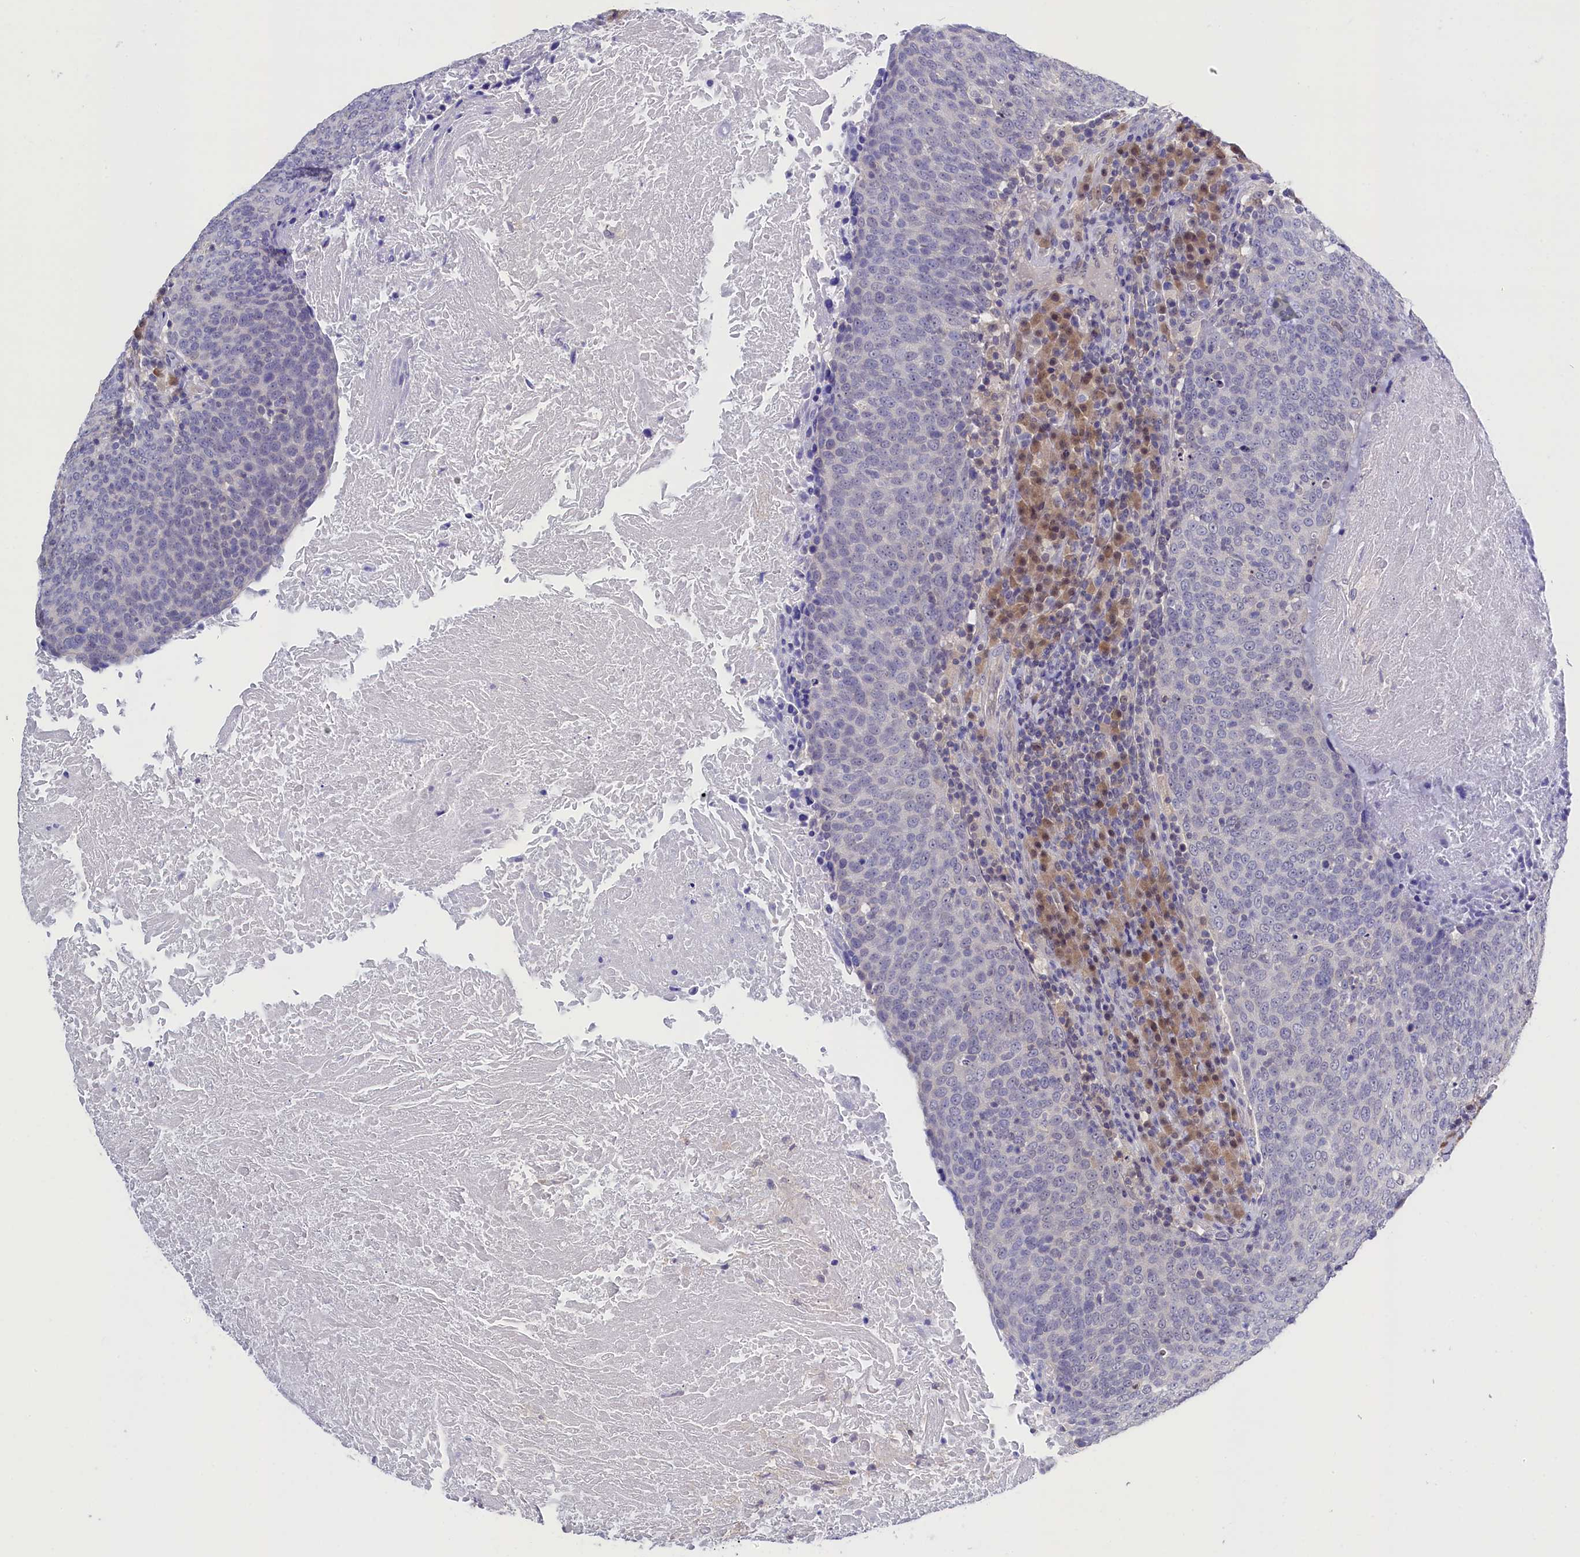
{"staining": {"intensity": "negative", "quantity": "none", "location": "none"}, "tissue": "head and neck cancer", "cell_type": "Tumor cells", "image_type": "cancer", "snomed": [{"axis": "morphology", "description": "Squamous cell carcinoma, NOS"}, {"axis": "morphology", "description": "Squamous cell carcinoma, metastatic, NOS"}, {"axis": "topography", "description": "Lymph node"}, {"axis": "topography", "description": "Head-Neck"}], "caption": "IHC photomicrograph of neoplastic tissue: head and neck cancer stained with DAB demonstrates no significant protein positivity in tumor cells.", "gene": "C11orf54", "patient": {"sex": "male", "age": 62}}